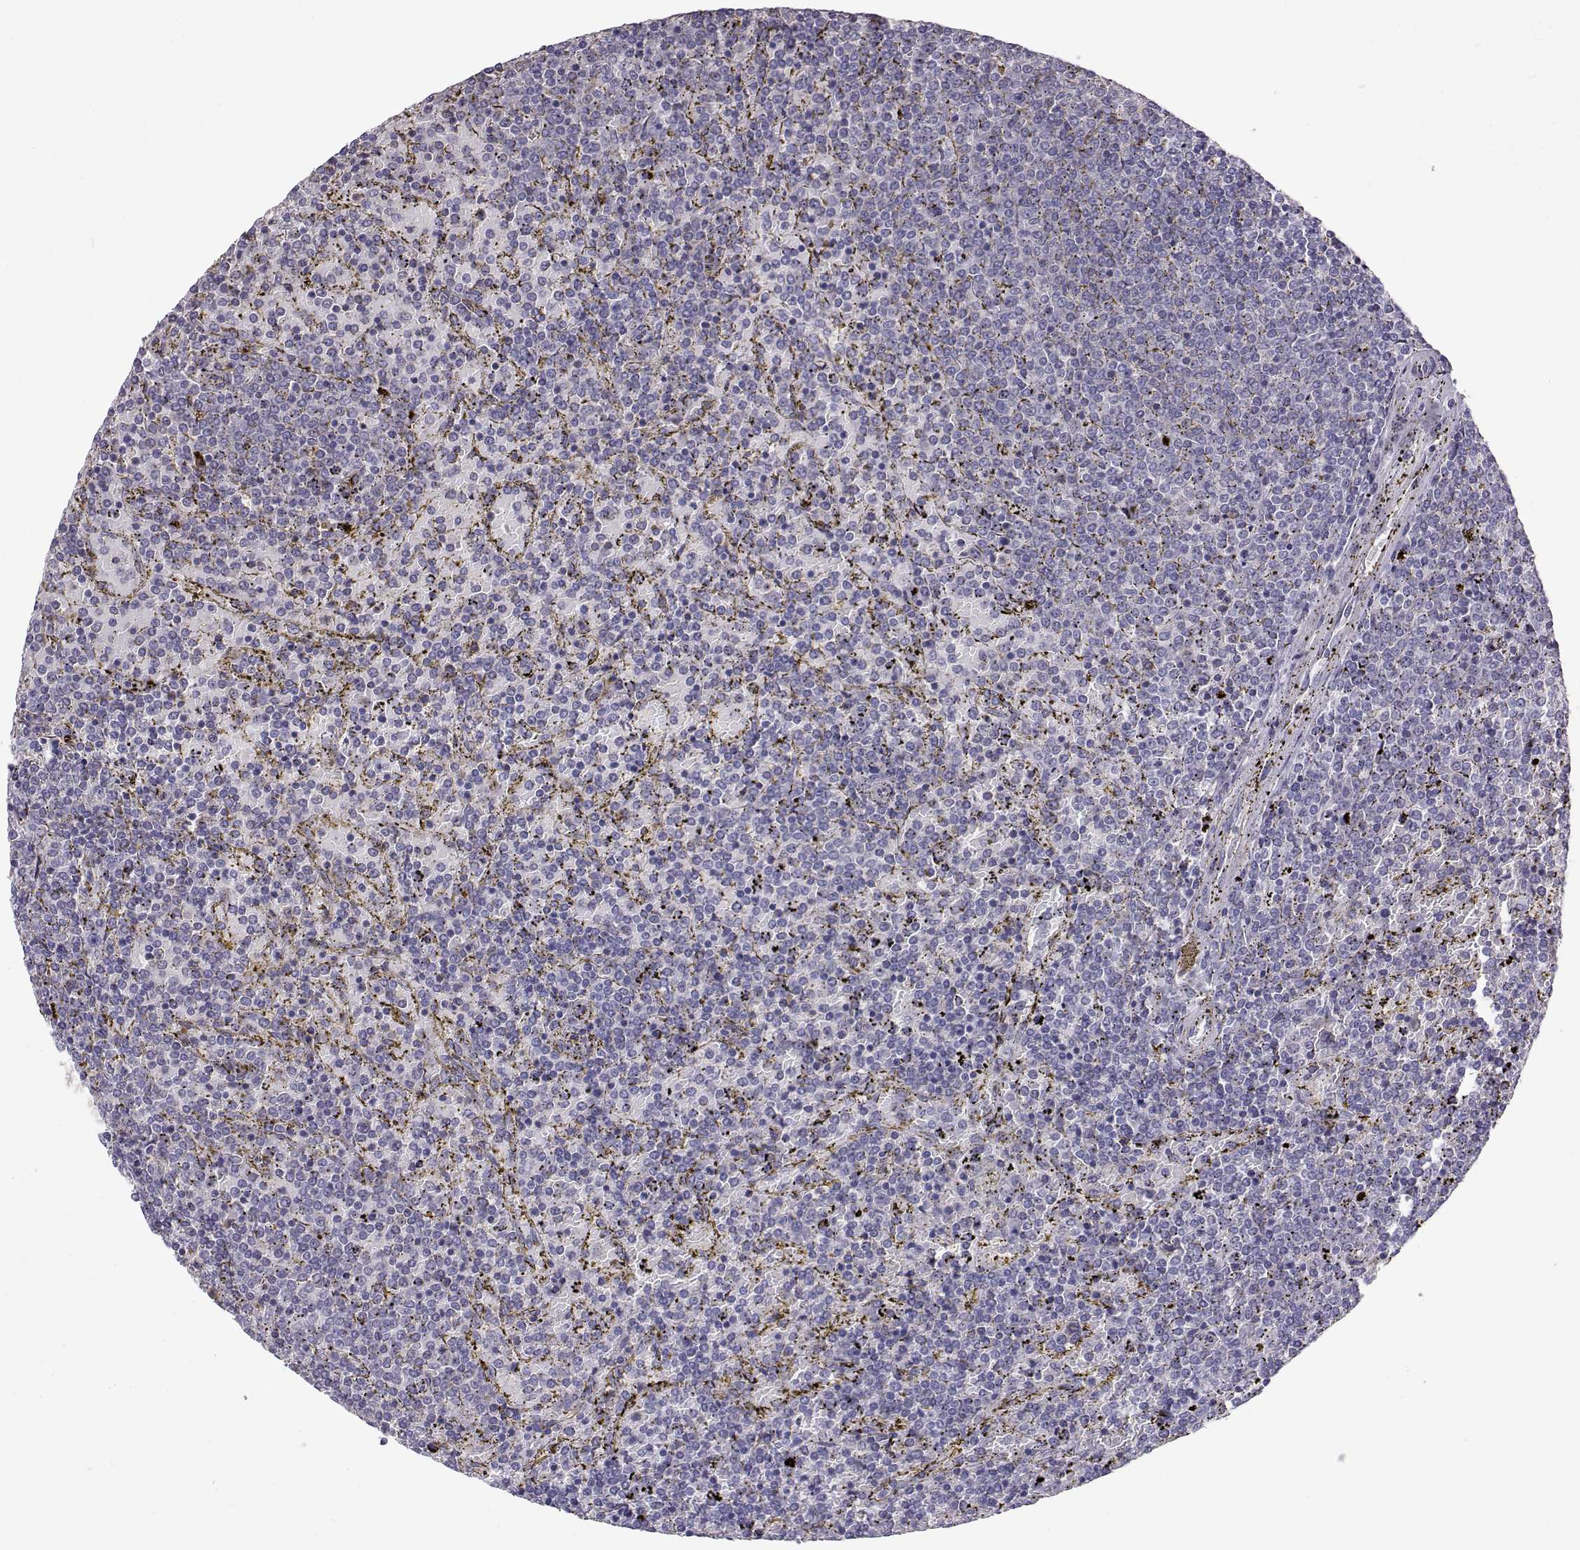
{"staining": {"intensity": "negative", "quantity": "none", "location": "none"}, "tissue": "lymphoma", "cell_type": "Tumor cells", "image_type": "cancer", "snomed": [{"axis": "morphology", "description": "Malignant lymphoma, non-Hodgkin's type, Low grade"}, {"axis": "topography", "description": "Spleen"}], "caption": "Immunohistochemical staining of human lymphoma displays no significant expression in tumor cells. Nuclei are stained in blue.", "gene": "NCAM2", "patient": {"sex": "female", "age": 77}}